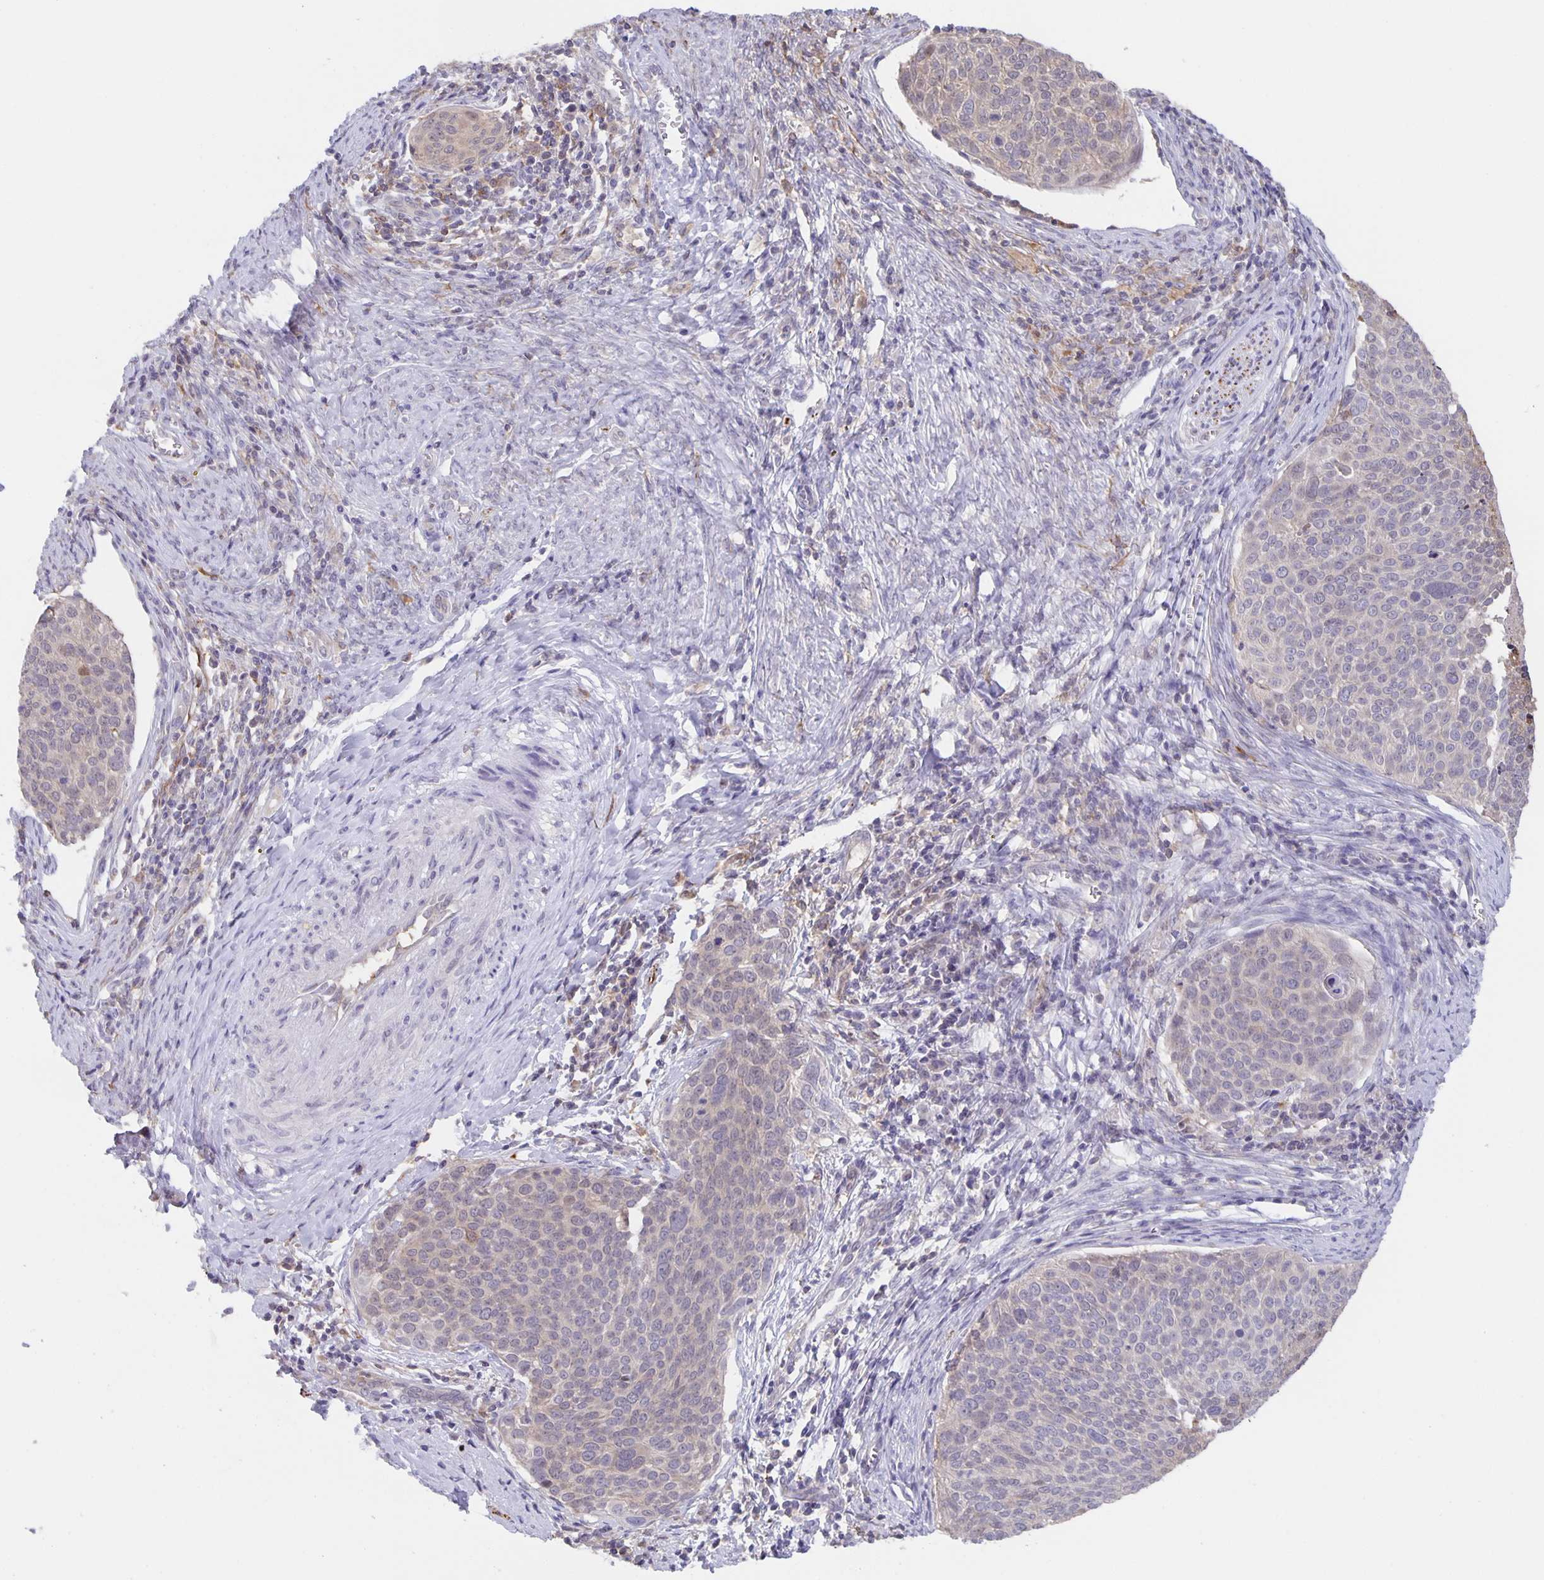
{"staining": {"intensity": "negative", "quantity": "none", "location": "none"}, "tissue": "cervical cancer", "cell_type": "Tumor cells", "image_type": "cancer", "snomed": [{"axis": "morphology", "description": "Squamous cell carcinoma, NOS"}, {"axis": "topography", "description": "Cervix"}], "caption": "Immunohistochemistry photomicrograph of neoplastic tissue: cervical cancer (squamous cell carcinoma) stained with DAB (3,3'-diaminobenzidine) shows no significant protein staining in tumor cells.", "gene": "MARCHF6", "patient": {"sex": "female", "age": 39}}